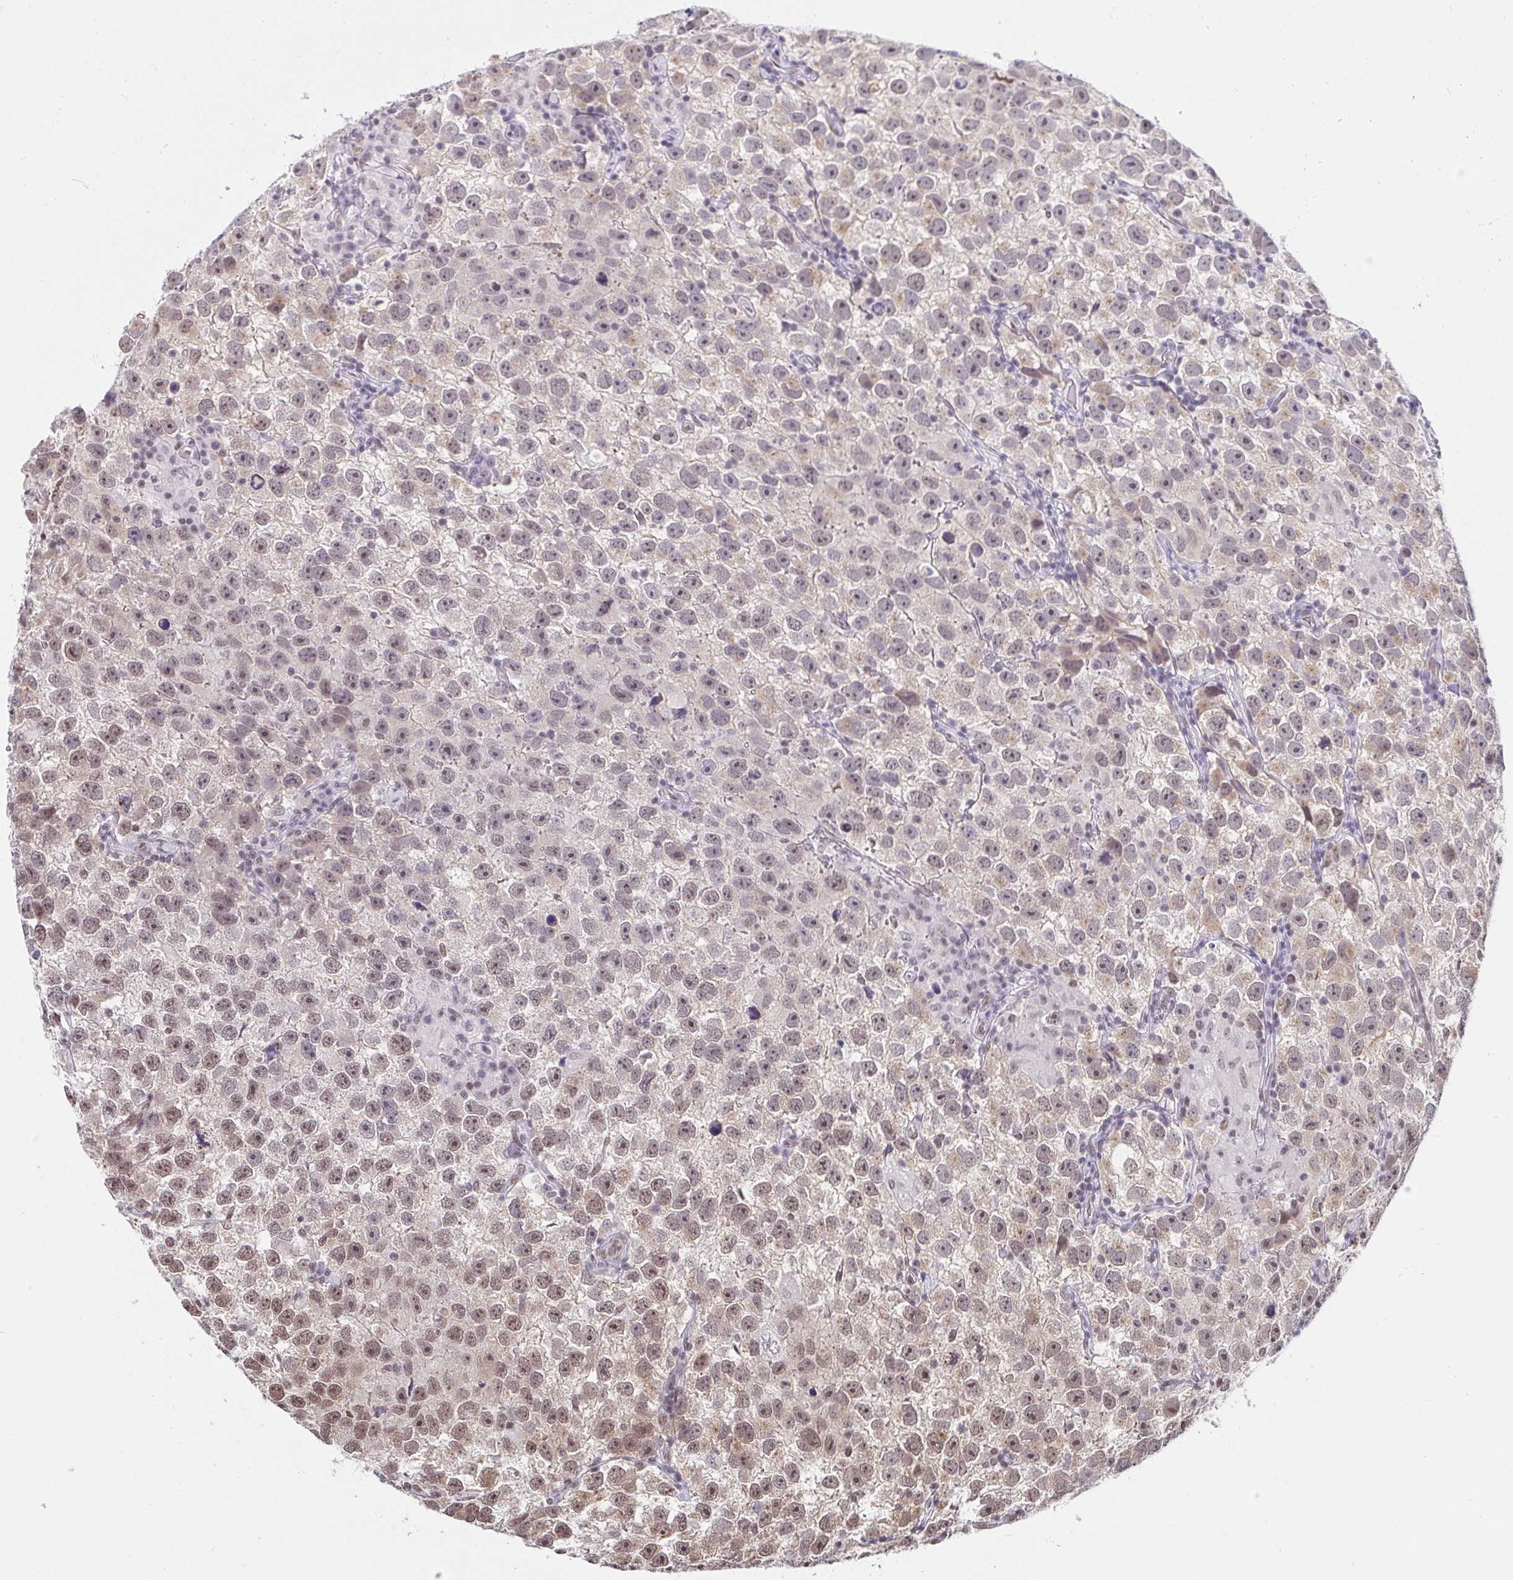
{"staining": {"intensity": "moderate", "quantity": "<25%", "location": "nuclear"}, "tissue": "testis cancer", "cell_type": "Tumor cells", "image_type": "cancer", "snomed": [{"axis": "morphology", "description": "Seminoma, NOS"}, {"axis": "topography", "description": "Testis"}], "caption": "This micrograph reveals IHC staining of seminoma (testis), with low moderate nuclear staining in about <25% of tumor cells.", "gene": "SLC7A10", "patient": {"sex": "male", "age": 26}}